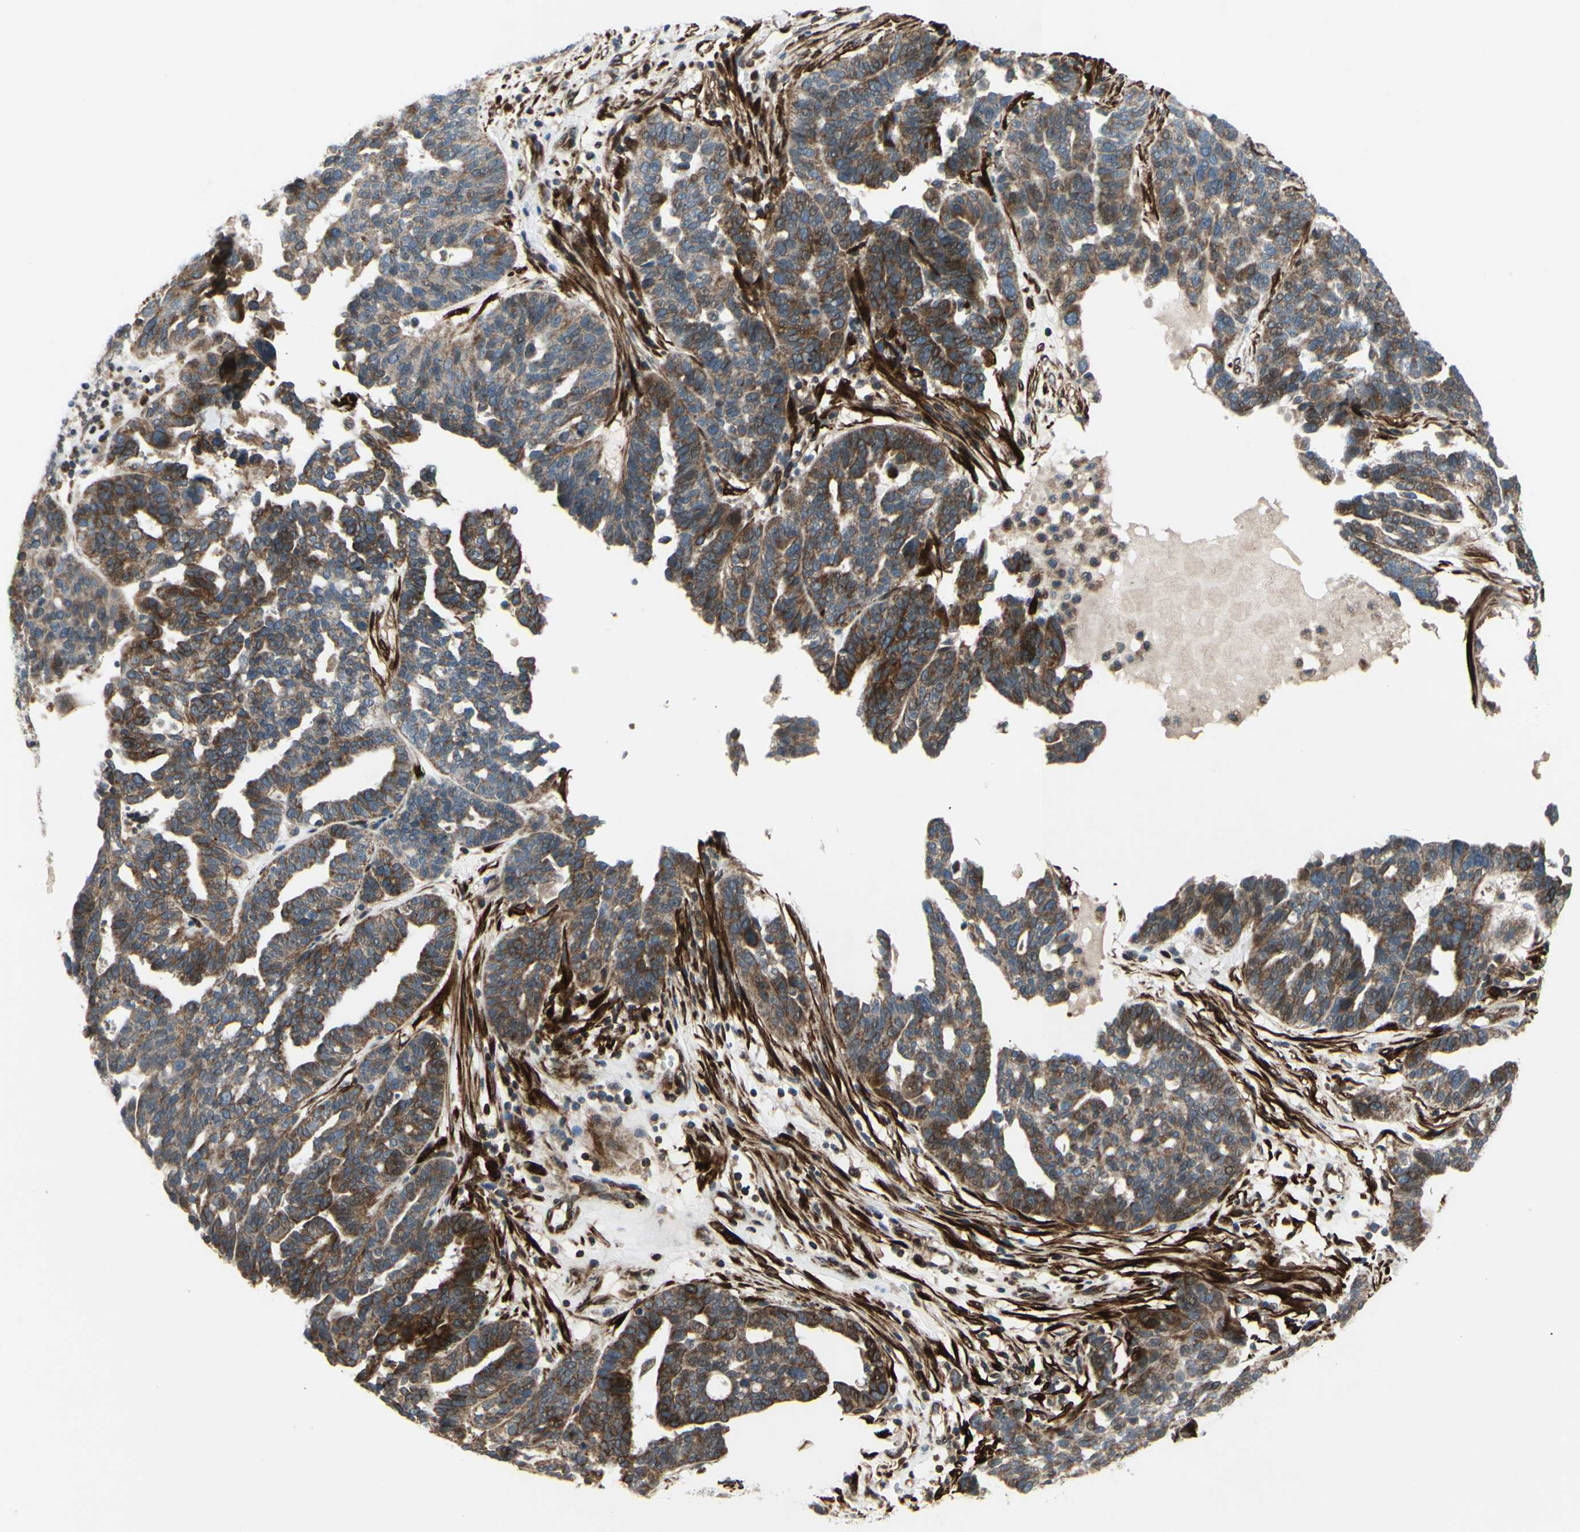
{"staining": {"intensity": "moderate", "quantity": ">75%", "location": "cytoplasmic/membranous"}, "tissue": "ovarian cancer", "cell_type": "Tumor cells", "image_type": "cancer", "snomed": [{"axis": "morphology", "description": "Cystadenocarcinoma, serous, NOS"}, {"axis": "topography", "description": "Ovary"}], "caption": "Immunohistochemistry (IHC) image of human ovarian serous cystadenocarcinoma stained for a protein (brown), which exhibits medium levels of moderate cytoplasmic/membranous expression in about >75% of tumor cells.", "gene": "PRAF2", "patient": {"sex": "female", "age": 59}}